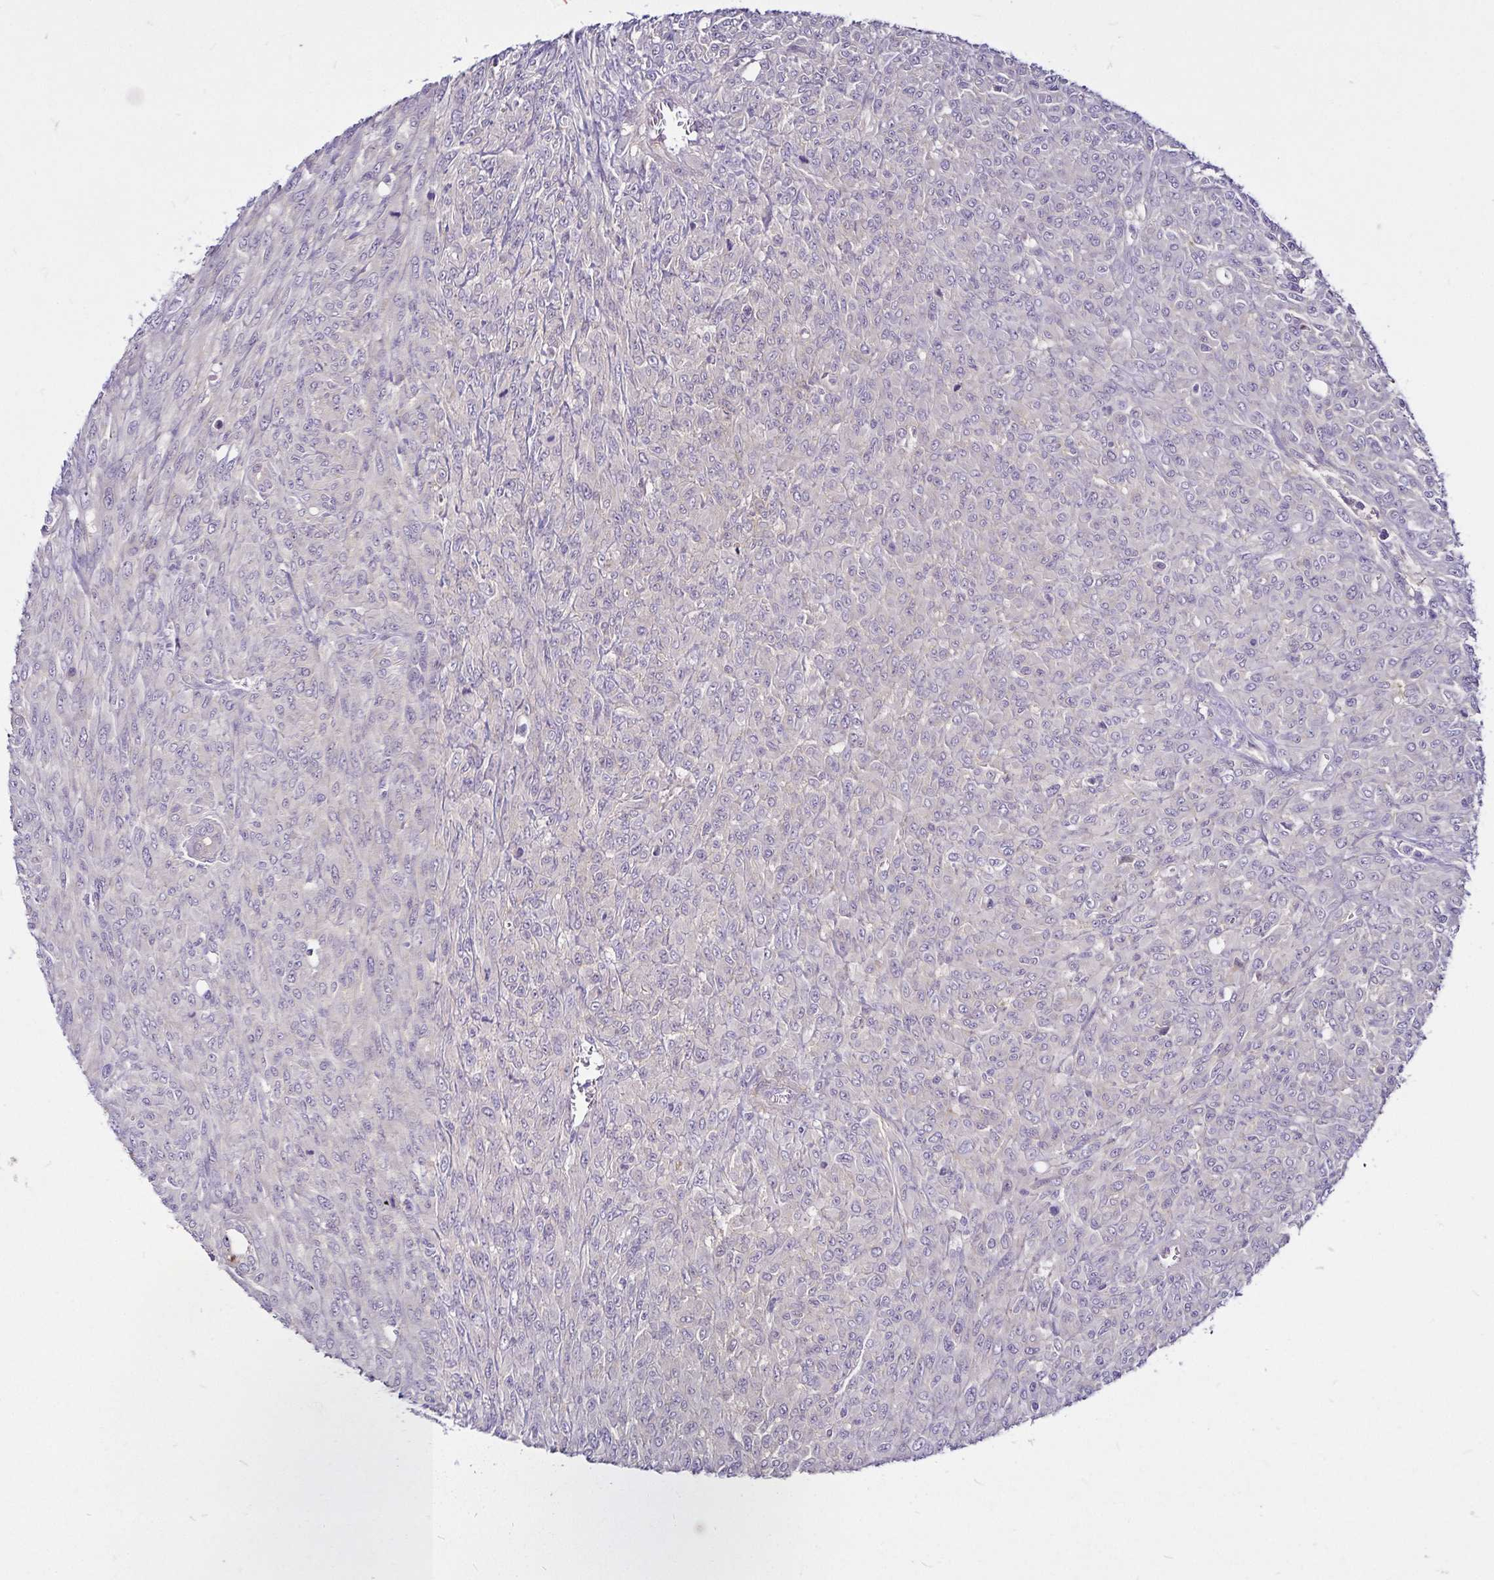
{"staining": {"intensity": "negative", "quantity": "none", "location": "none"}, "tissue": "renal cancer", "cell_type": "Tumor cells", "image_type": "cancer", "snomed": [{"axis": "morphology", "description": "Adenocarcinoma, NOS"}, {"axis": "topography", "description": "Kidney"}], "caption": "IHC of human adenocarcinoma (renal) exhibits no positivity in tumor cells.", "gene": "GNG12", "patient": {"sex": "male", "age": 58}}